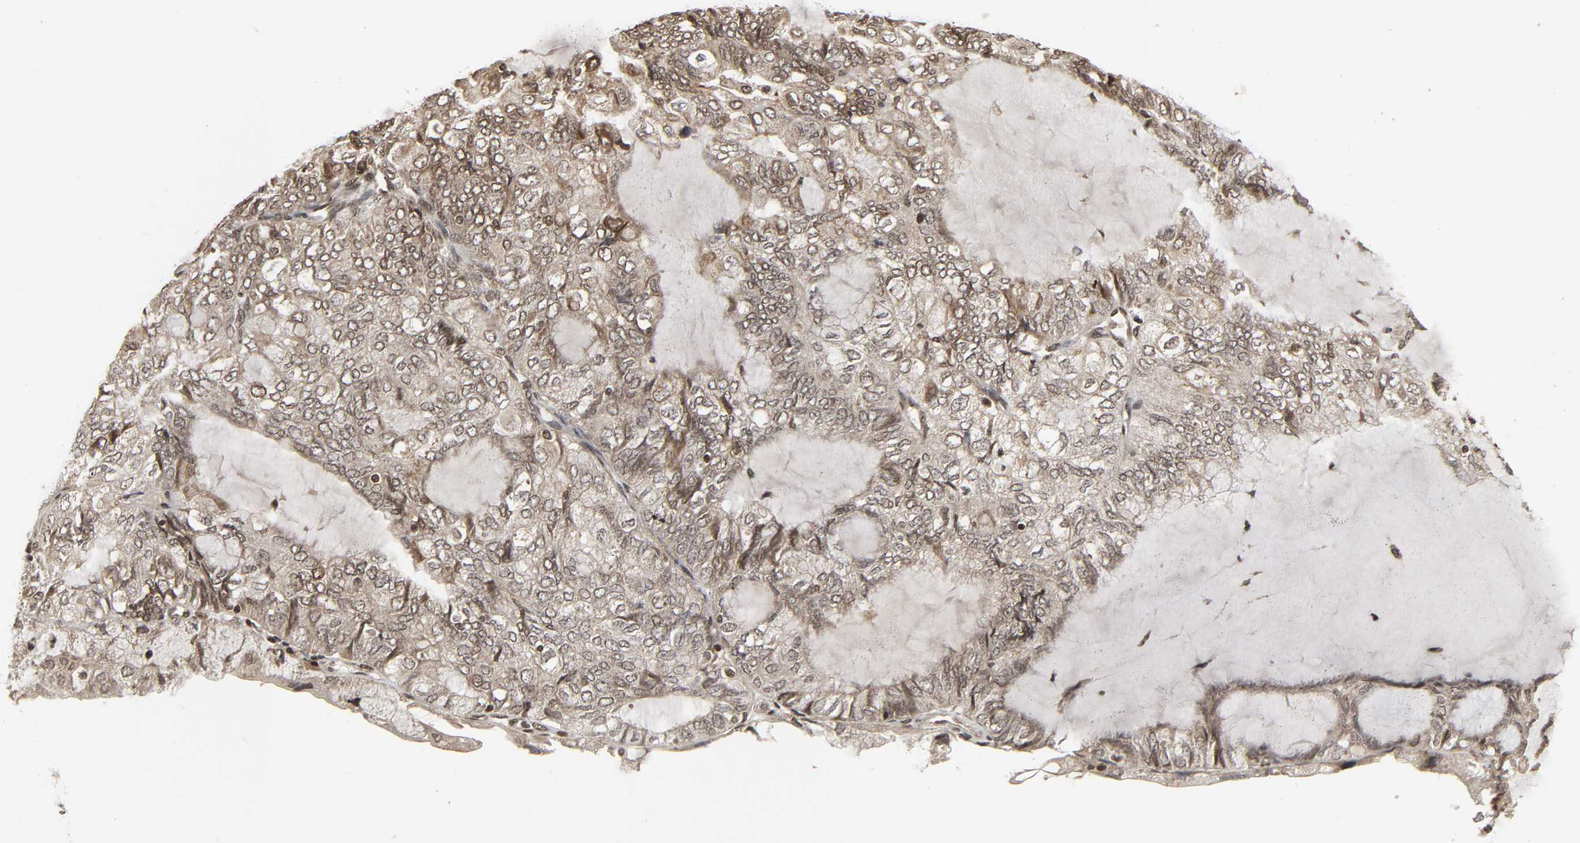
{"staining": {"intensity": "moderate", "quantity": ">75%", "location": "nuclear"}, "tissue": "endometrial cancer", "cell_type": "Tumor cells", "image_type": "cancer", "snomed": [{"axis": "morphology", "description": "Adenocarcinoma, NOS"}, {"axis": "topography", "description": "Endometrium"}], "caption": "The image reveals immunohistochemical staining of endometrial adenocarcinoma. There is moderate nuclear expression is present in about >75% of tumor cells.", "gene": "XRCC1", "patient": {"sex": "female", "age": 81}}